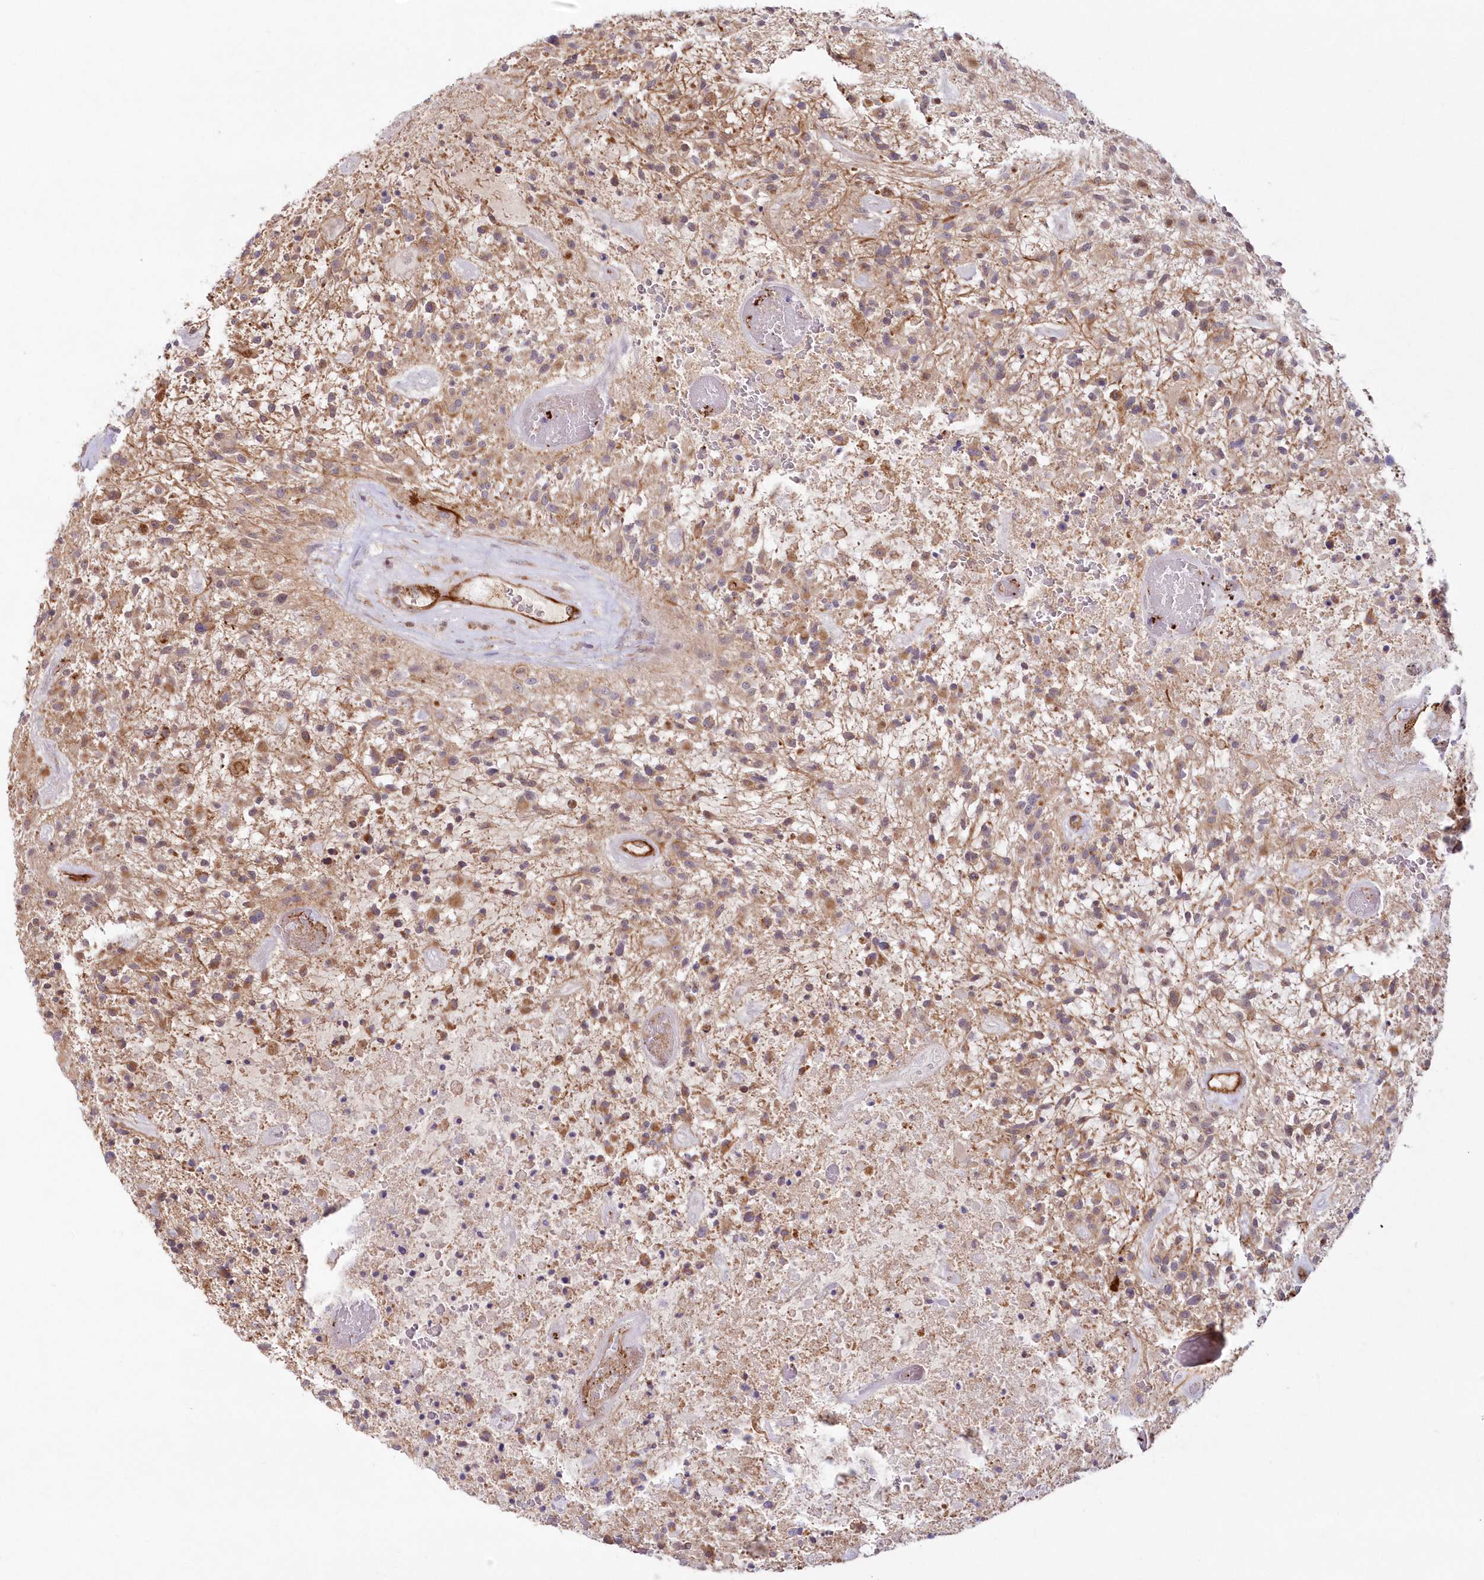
{"staining": {"intensity": "negative", "quantity": "none", "location": "none"}, "tissue": "glioma", "cell_type": "Tumor cells", "image_type": "cancer", "snomed": [{"axis": "morphology", "description": "Glioma, malignant, High grade"}, {"axis": "topography", "description": "Brain"}], "caption": "There is no significant expression in tumor cells of glioma.", "gene": "AFAP1L2", "patient": {"sex": "male", "age": 47}}